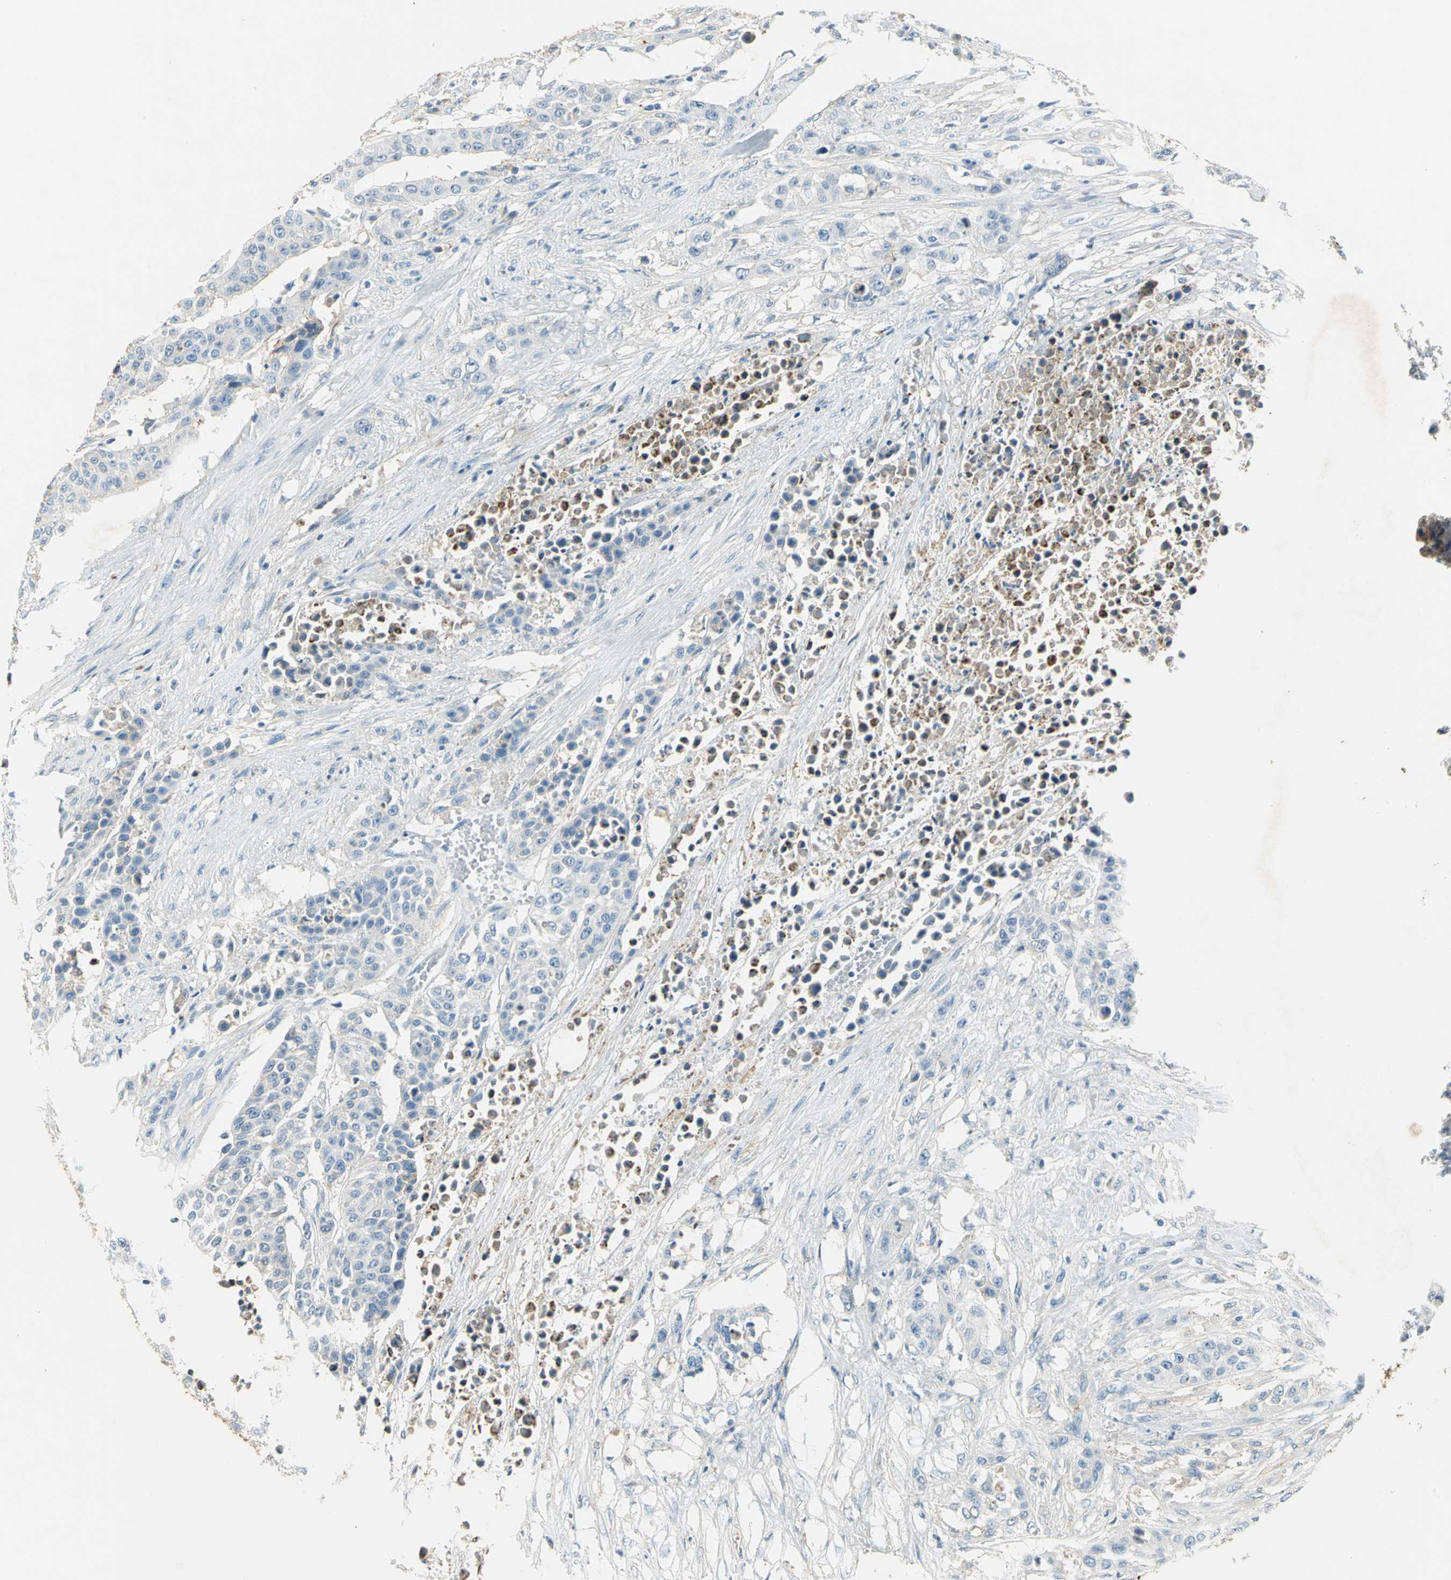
{"staining": {"intensity": "negative", "quantity": "none", "location": "none"}, "tissue": "urothelial cancer", "cell_type": "Tumor cells", "image_type": "cancer", "snomed": [{"axis": "morphology", "description": "Urothelial carcinoma, High grade"}, {"axis": "topography", "description": "Urinary bladder"}], "caption": "This is an immunohistochemistry (IHC) histopathology image of human urothelial cancer. There is no positivity in tumor cells.", "gene": "ANXA4", "patient": {"sex": "male", "age": 74}}